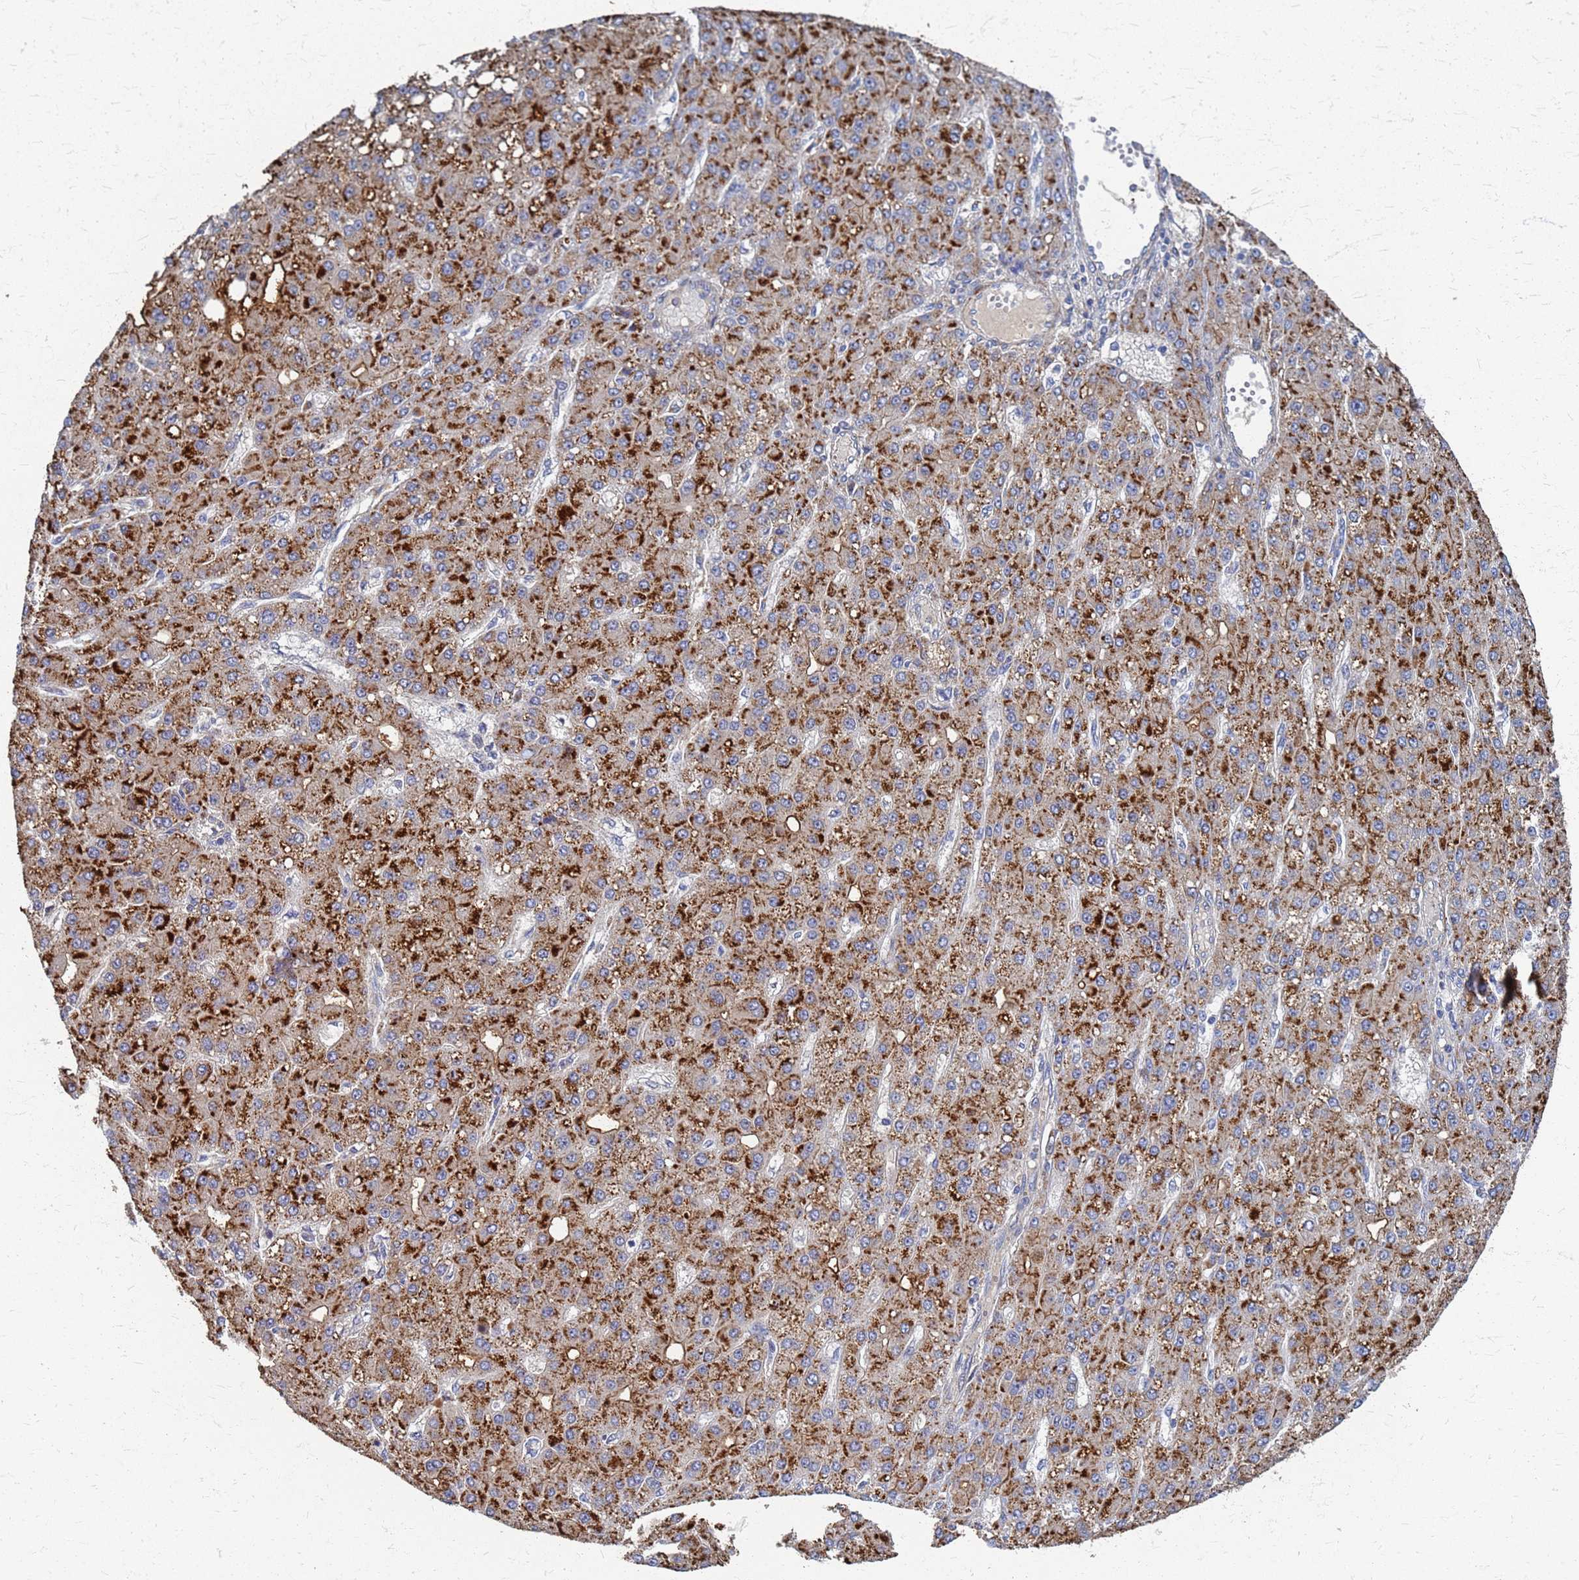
{"staining": {"intensity": "strong", "quantity": ">75%", "location": "cytoplasmic/membranous"}, "tissue": "liver cancer", "cell_type": "Tumor cells", "image_type": "cancer", "snomed": [{"axis": "morphology", "description": "Carcinoma, Hepatocellular, NOS"}, {"axis": "topography", "description": "Liver"}], "caption": "The histopathology image reveals a brown stain indicating the presence of a protein in the cytoplasmic/membranous of tumor cells in hepatocellular carcinoma (liver).", "gene": "ATPAF1", "patient": {"sex": "male", "age": 67}}